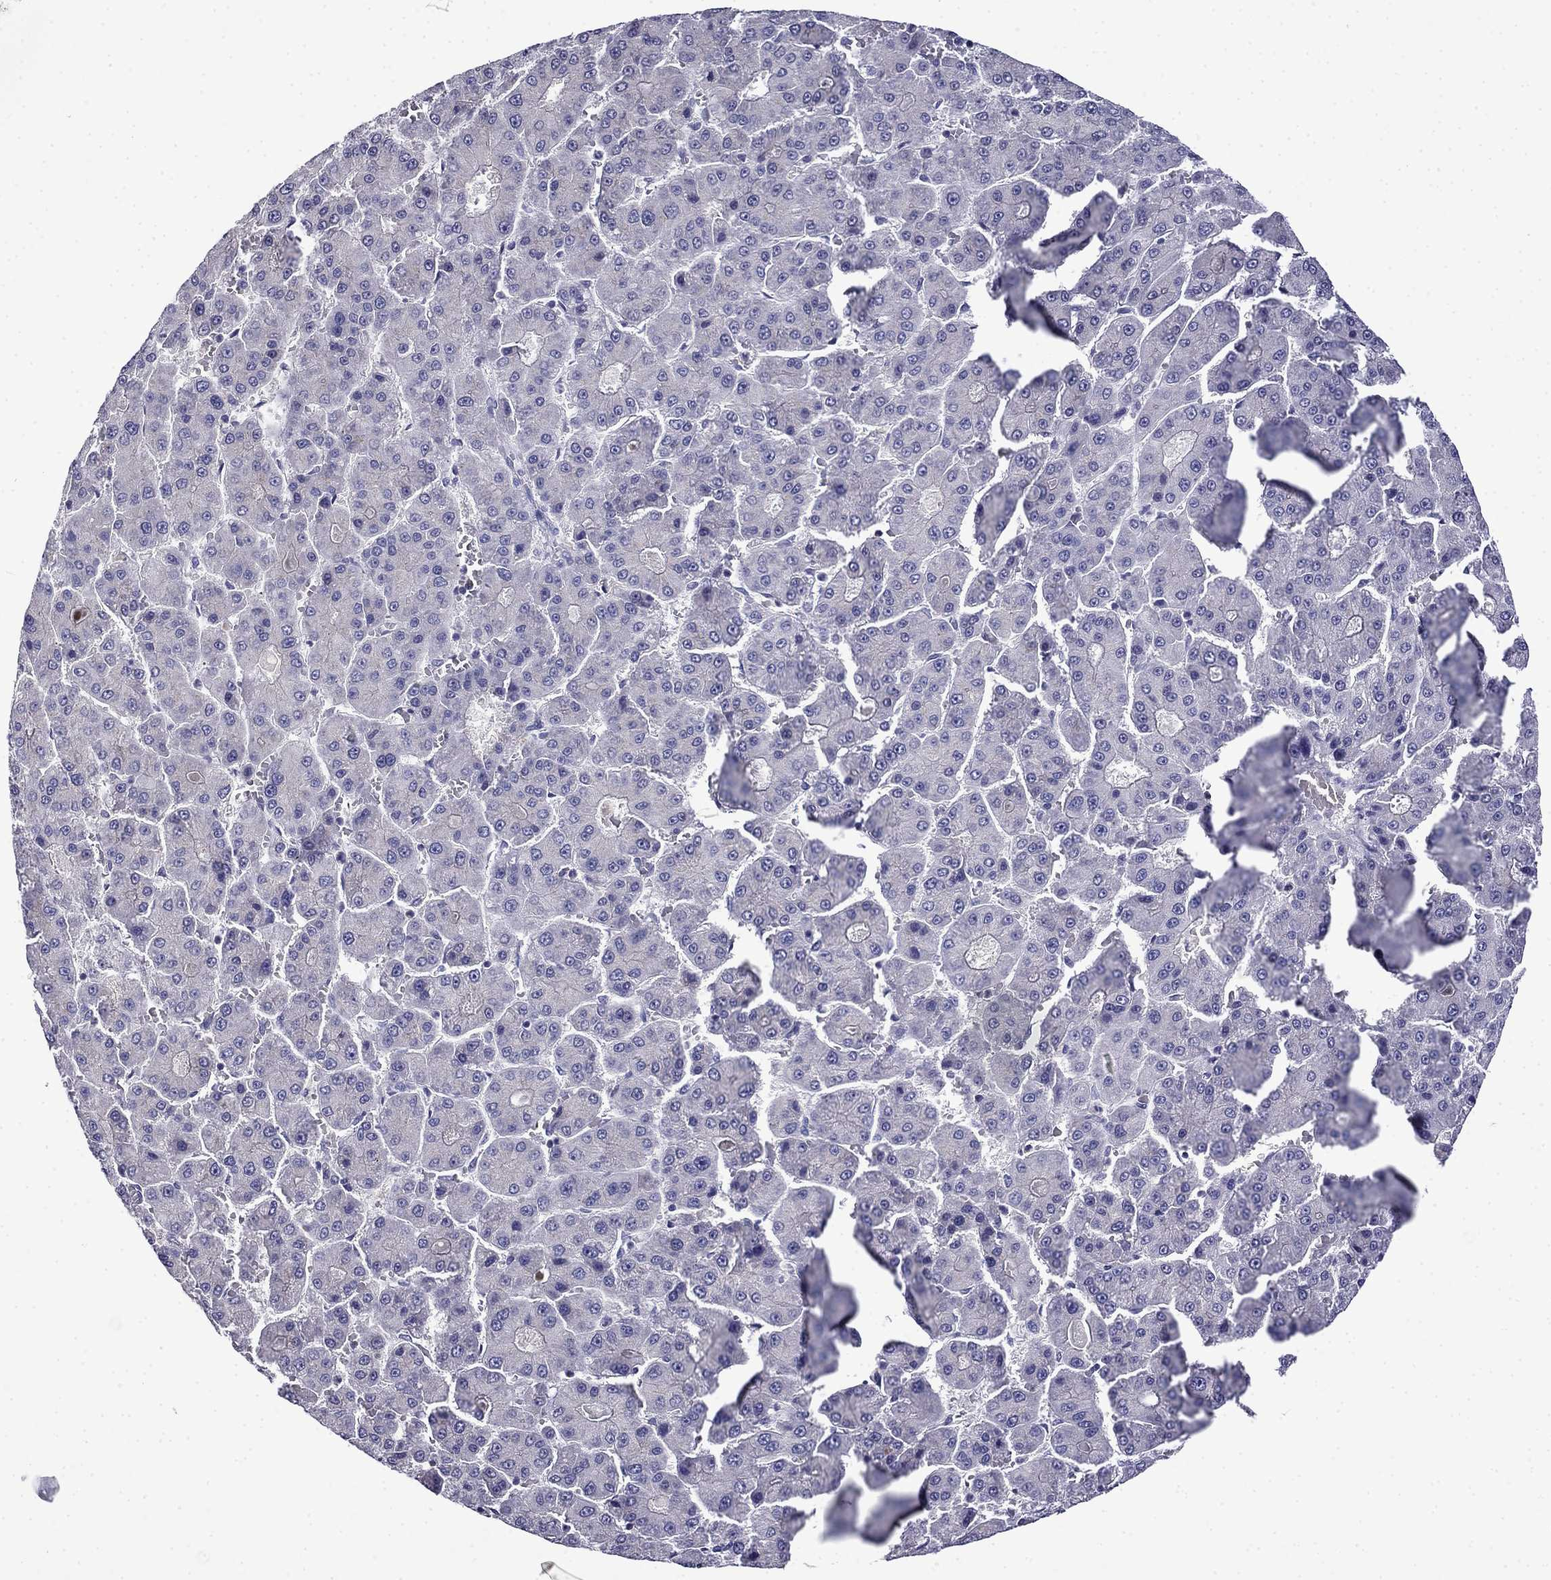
{"staining": {"intensity": "negative", "quantity": "none", "location": "none"}, "tissue": "liver cancer", "cell_type": "Tumor cells", "image_type": "cancer", "snomed": [{"axis": "morphology", "description": "Carcinoma, Hepatocellular, NOS"}, {"axis": "topography", "description": "Liver"}], "caption": "Tumor cells show no significant expression in liver cancer.", "gene": "PRR18", "patient": {"sex": "male", "age": 70}}